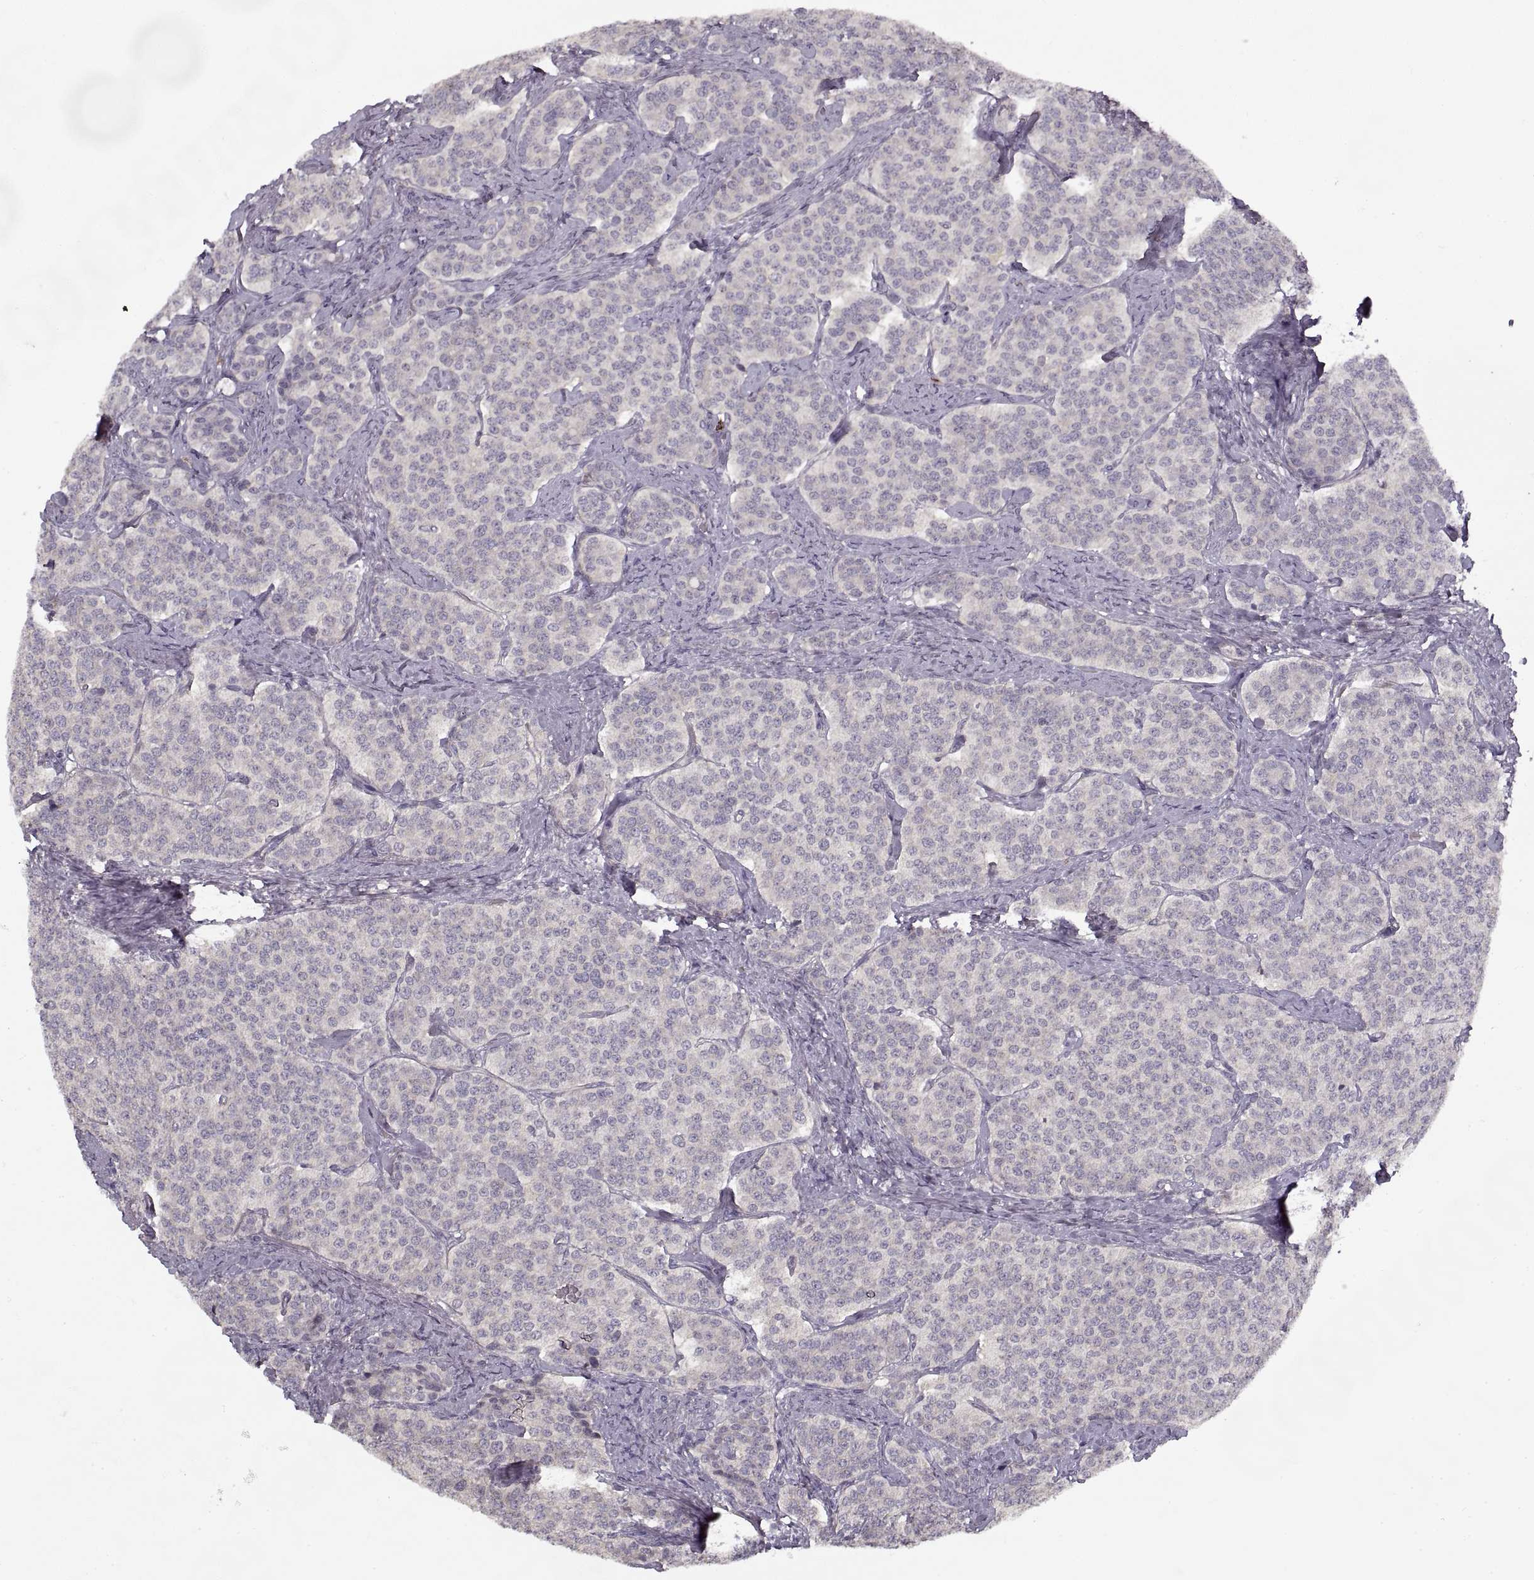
{"staining": {"intensity": "negative", "quantity": "none", "location": "none"}, "tissue": "carcinoid", "cell_type": "Tumor cells", "image_type": "cancer", "snomed": [{"axis": "morphology", "description": "Carcinoid, malignant, NOS"}, {"axis": "topography", "description": "Small intestine"}], "caption": "Micrograph shows no protein positivity in tumor cells of carcinoid tissue.", "gene": "LAMB2", "patient": {"sex": "female", "age": 58}}